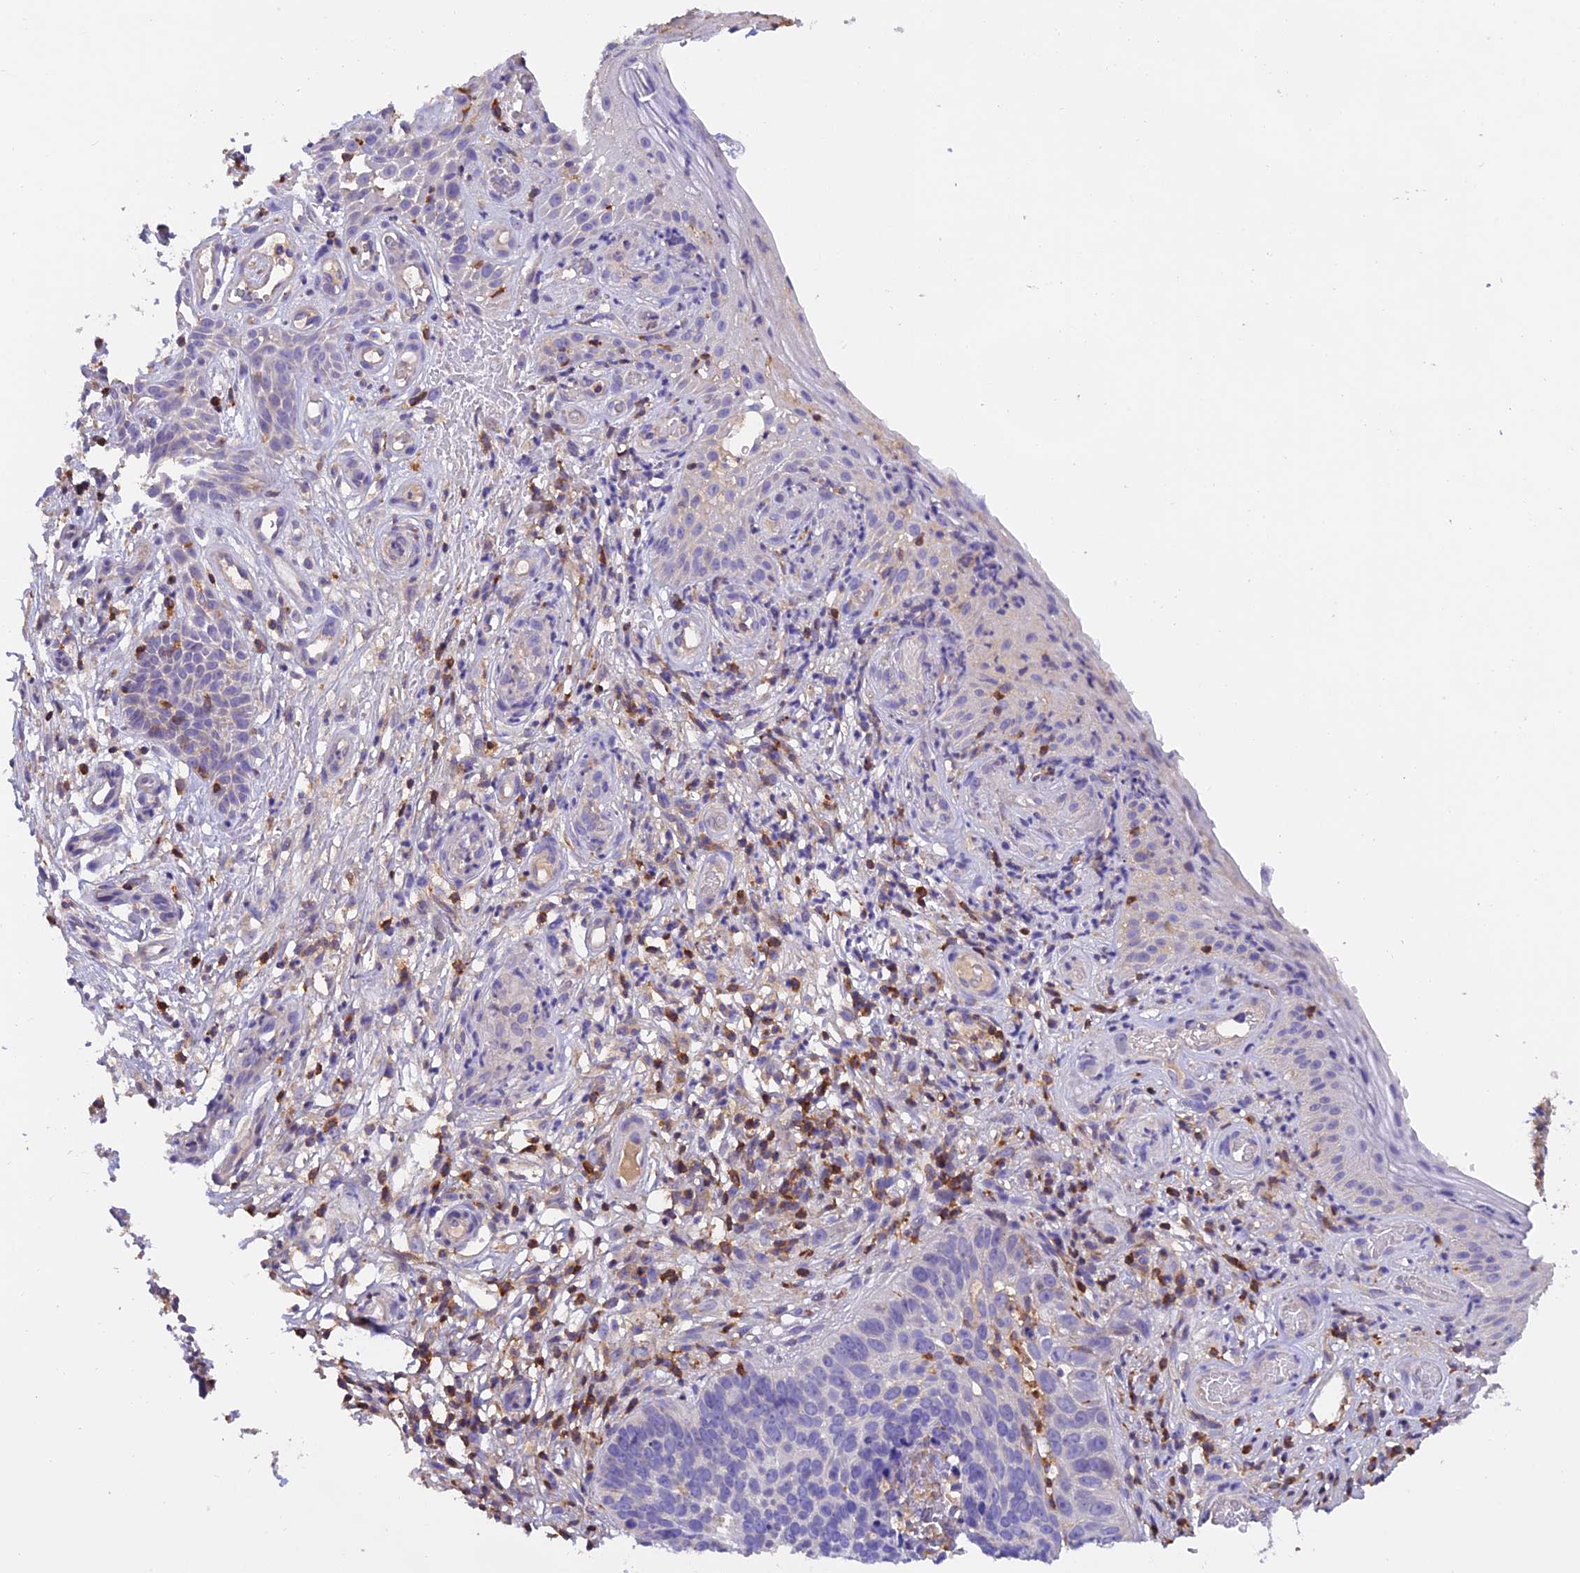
{"staining": {"intensity": "negative", "quantity": "none", "location": "none"}, "tissue": "skin cancer", "cell_type": "Tumor cells", "image_type": "cancer", "snomed": [{"axis": "morphology", "description": "Basal cell carcinoma"}, {"axis": "topography", "description": "Skin"}], "caption": "IHC micrograph of basal cell carcinoma (skin) stained for a protein (brown), which reveals no staining in tumor cells.", "gene": "LPXN", "patient": {"sex": "male", "age": 89}}